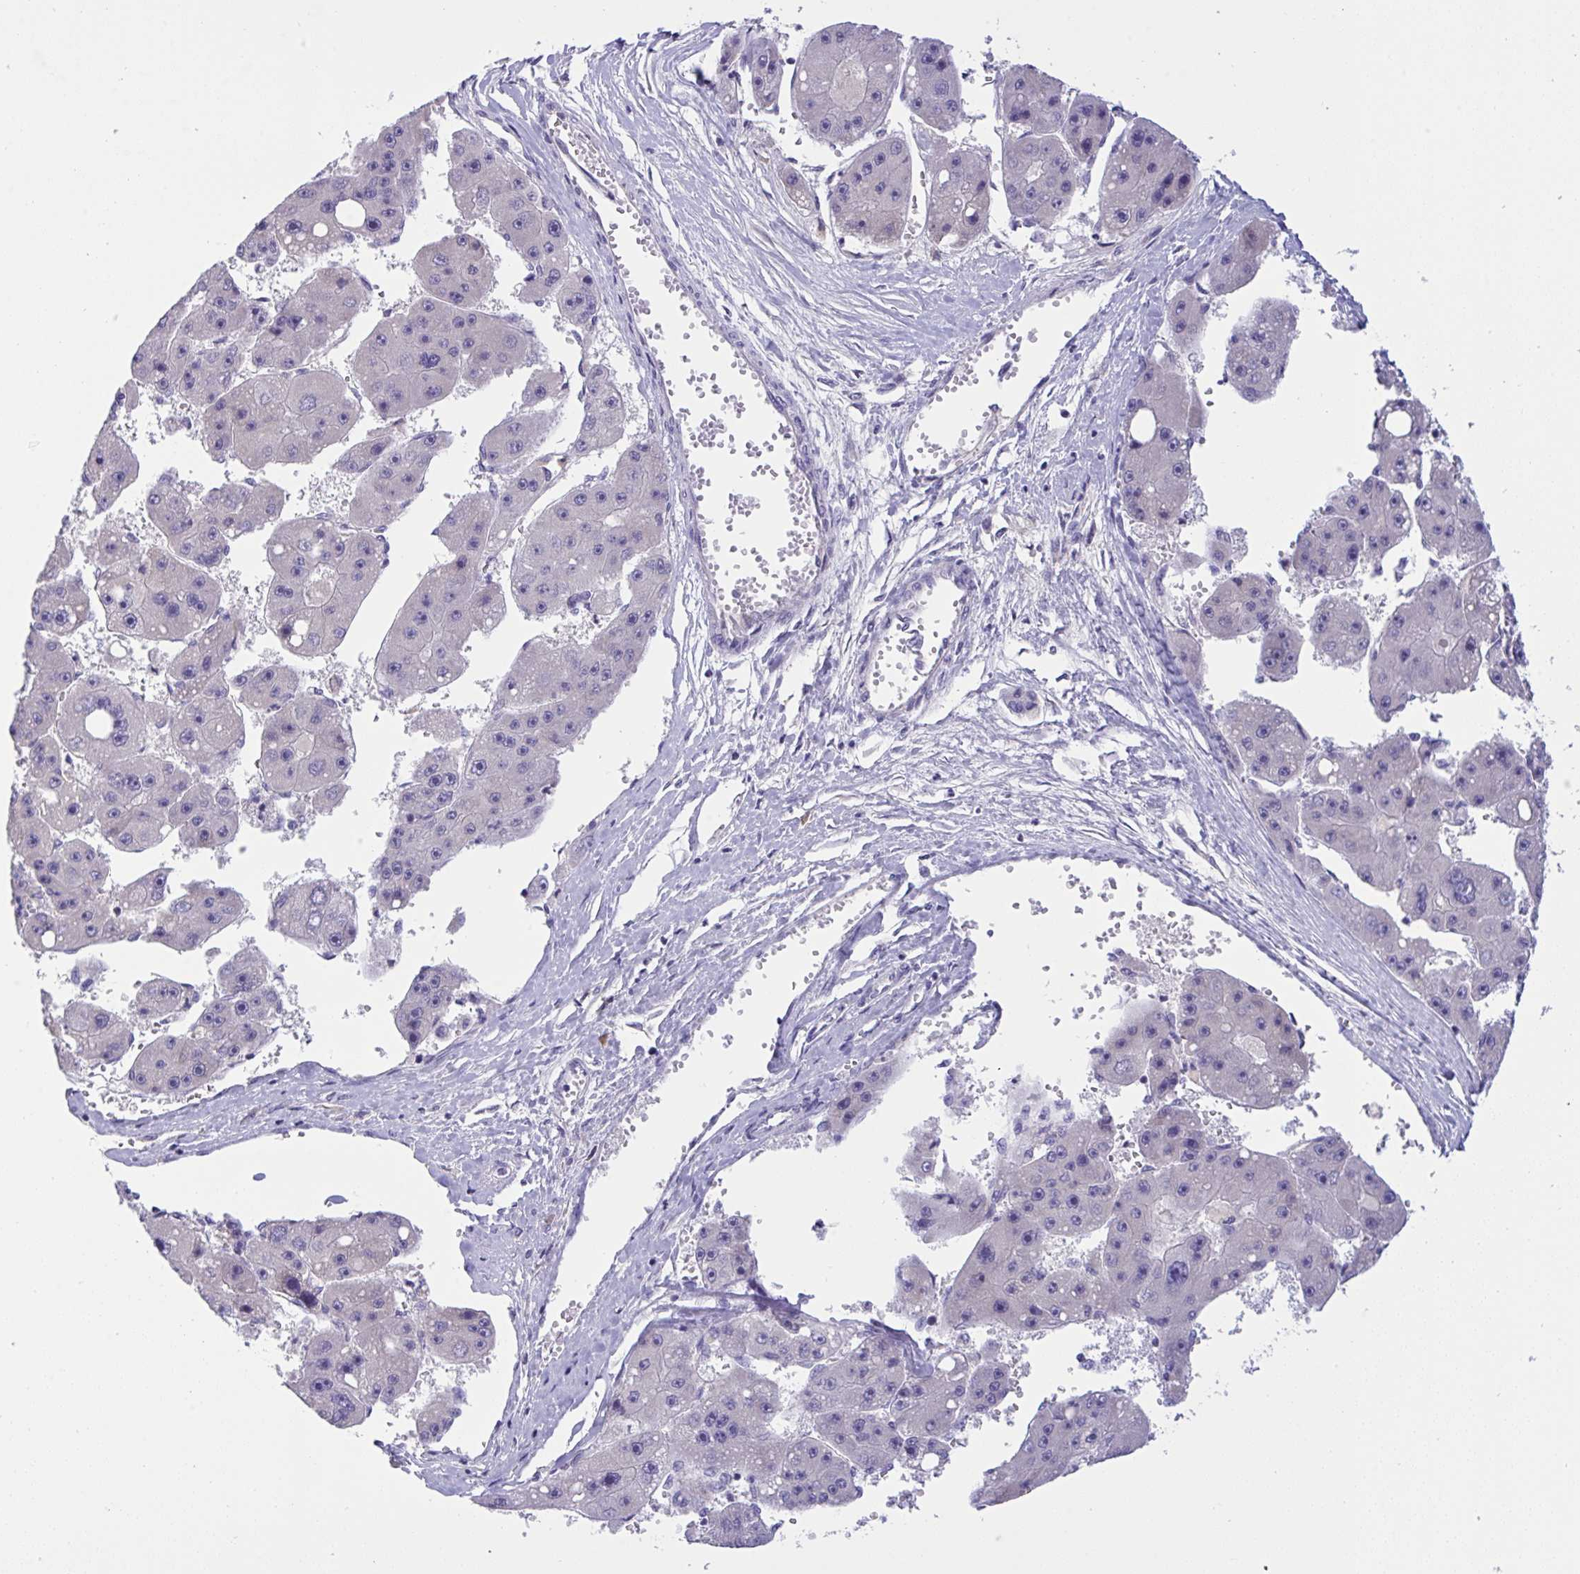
{"staining": {"intensity": "negative", "quantity": "none", "location": "none"}, "tissue": "liver cancer", "cell_type": "Tumor cells", "image_type": "cancer", "snomed": [{"axis": "morphology", "description": "Carcinoma, Hepatocellular, NOS"}, {"axis": "topography", "description": "Liver"}], "caption": "Tumor cells are negative for brown protein staining in liver cancer. (Brightfield microscopy of DAB (3,3'-diaminobenzidine) IHC at high magnification).", "gene": "TMEM41A", "patient": {"sex": "female", "age": 61}}